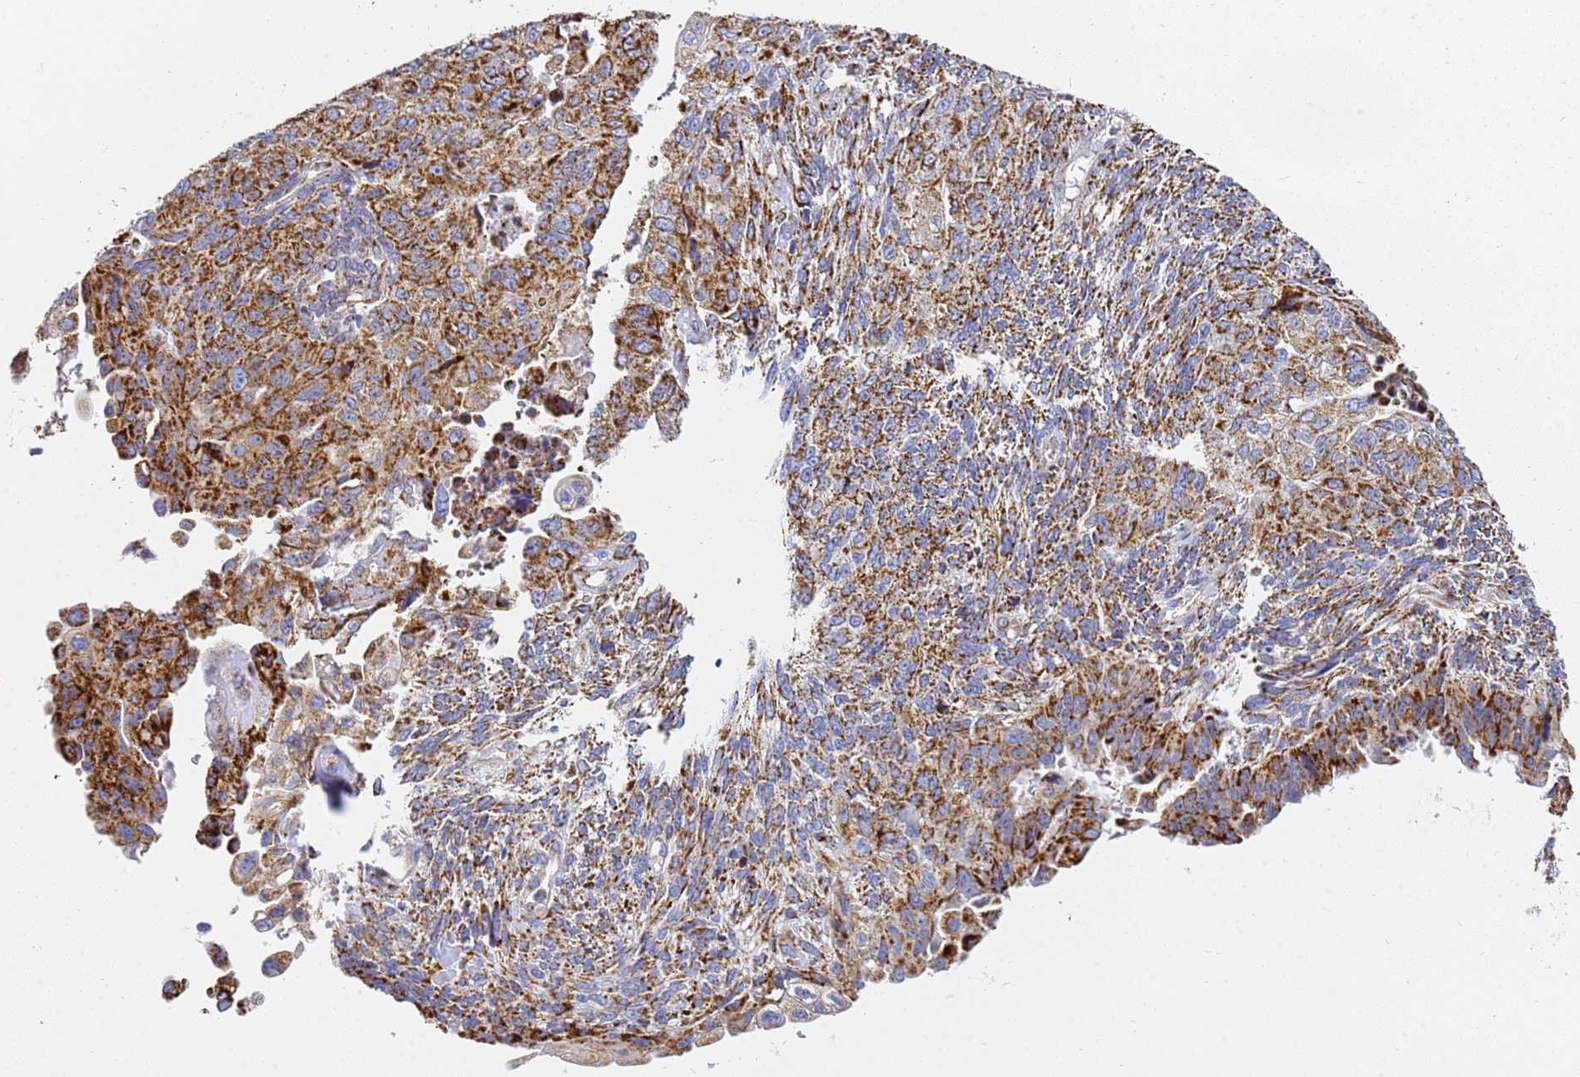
{"staining": {"intensity": "strong", "quantity": ">75%", "location": "cytoplasmic/membranous"}, "tissue": "endometrial cancer", "cell_type": "Tumor cells", "image_type": "cancer", "snomed": [{"axis": "morphology", "description": "Adenocarcinoma, NOS"}, {"axis": "topography", "description": "Endometrium"}], "caption": "High-magnification brightfield microscopy of endometrial adenocarcinoma stained with DAB (brown) and counterstained with hematoxylin (blue). tumor cells exhibit strong cytoplasmic/membranous expression is present in about>75% of cells.", "gene": "CNIH4", "patient": {"sex": "female", "age": 32}}